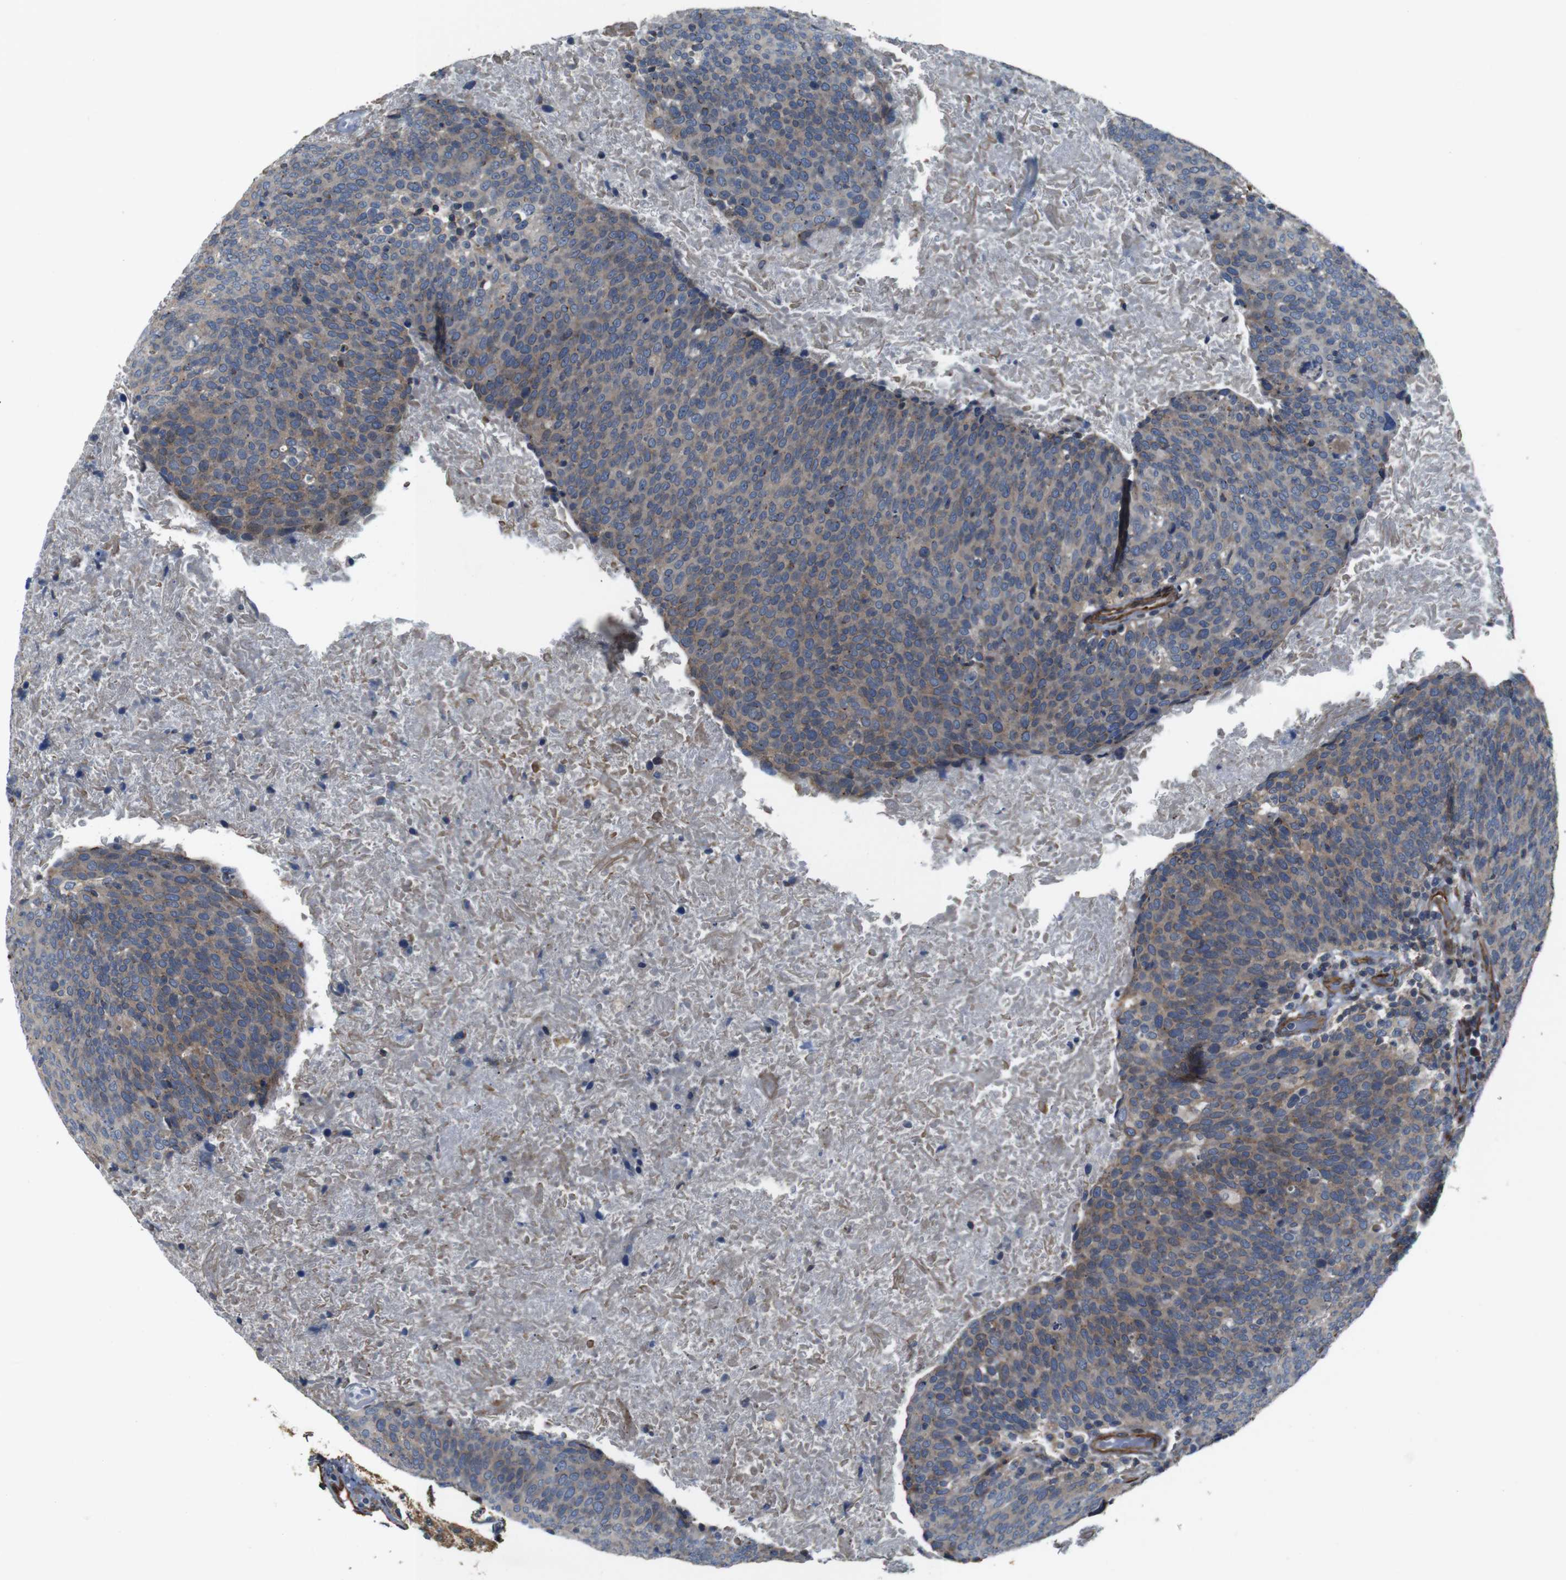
{"staining": {"intensity": "weak", "quantity": ">75%", "location": "cytoplasmic/membranous"}, "tissue": "head and neck cancer", "cell_type": "Tumor cells", "image_type": "cancer", "snomed": [{"axis": "morphology", "description": "Squamous cell carcinoma, NOS"}, {"axis": "morphology", "description": "Squamous cell carcinoma, metastatic, NOS"}, {"axis": "topography", "description": "Lymph node"}, {"axis": "topography", "description": "Head-Neck"}], "caption": "Immunohistochemistry (IHC) staining of head and neck cancer (squamous cell carcinoma), which shows low levels of weak cytoplasmic/membranous staining in about >75% of tumor cells indicating weak cytoplasmic/membranous protein expression. The staining was performed using DAB (brown) for protein detection and nuclei were counterstained in hematoxylin (blue).", "gene": "GGT7", "patient": {"sex": "male", "age": 62}}